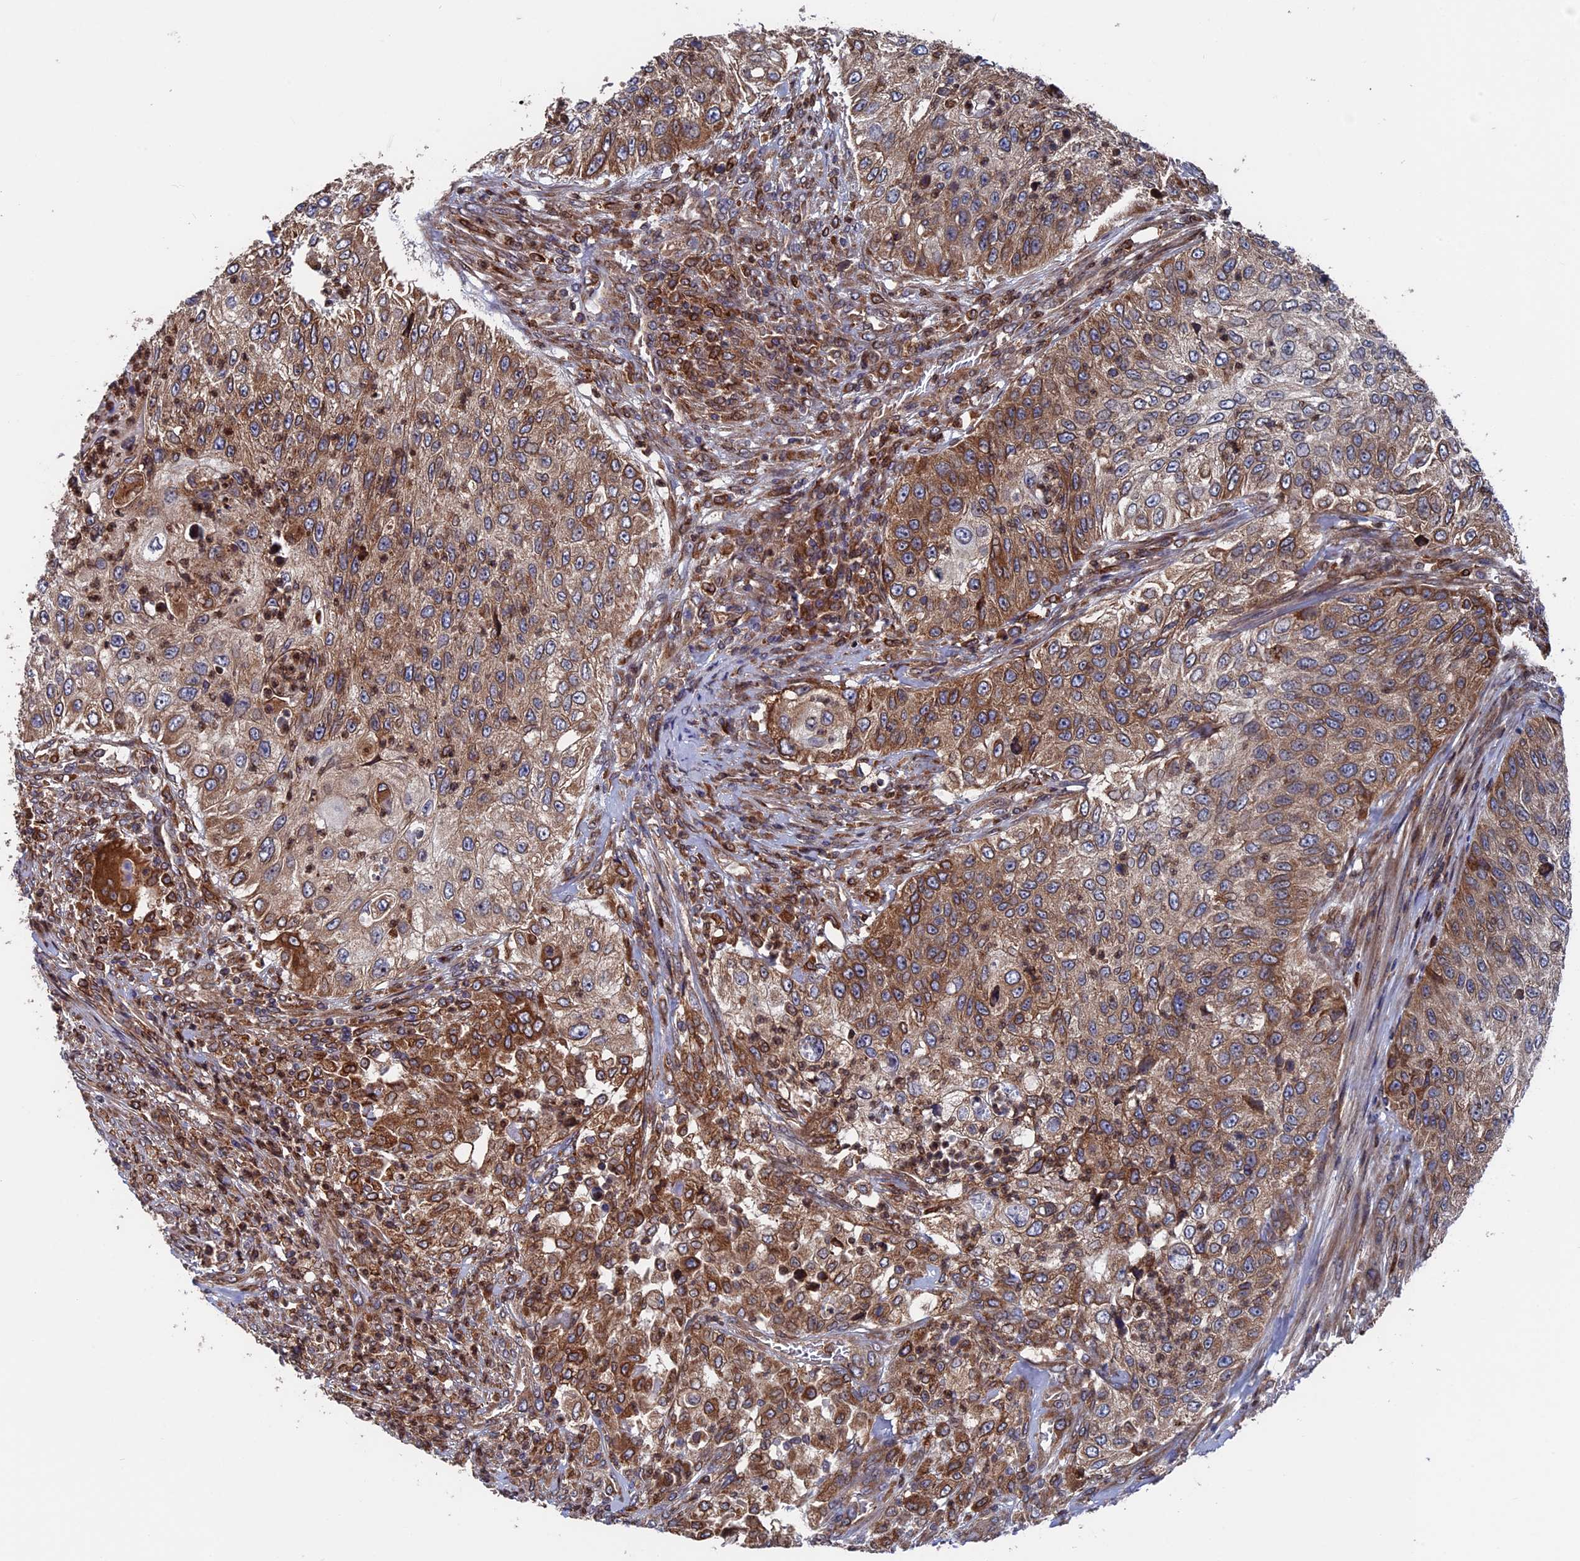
{"staining": {"intensity": "moderate", "quantity": ">75%", "location": "cytoplasmic/membranous"}, "tissue": "urothelial cancer", "cell_type": "Tumor cells", "image_type": "cancer", "snomed": [{"axis": "morphology", "description": "Urothelial carcinoma, High grade"}, {"axis": "topography", "description": "Urinary bladder"}], "caption": "A brown stain highlights moderate cytoplasmic/membranous staining of a protein in urothelial cancer tumor cells. (DAB IHC, brown staining for protein, blue staining for nuclei).", "gene": "RPUSD1", "patient": {"sex": "female", "age": 60}}